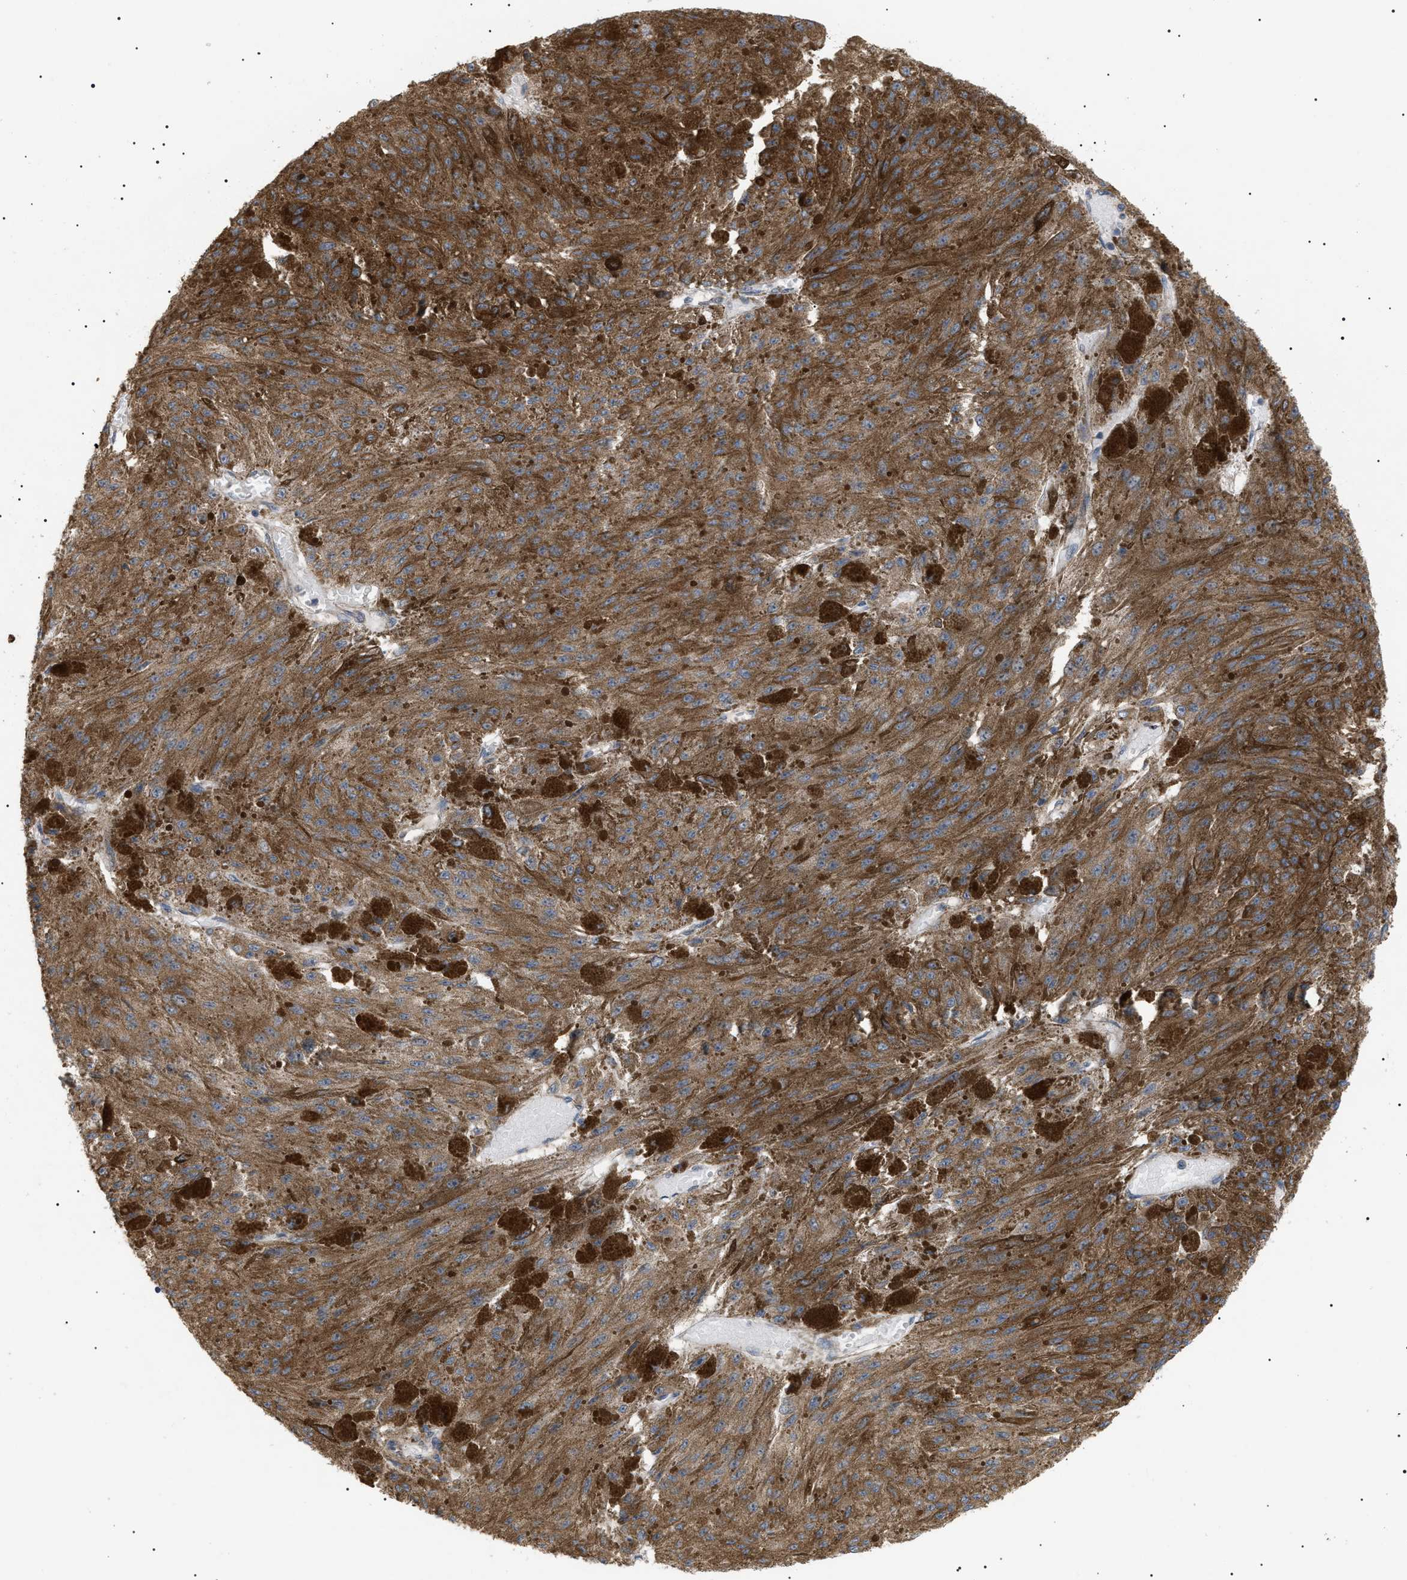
{"staining": {"intensity": "moderate", "quantity": ">75%", "location": "cytoplasmic/membranous"}, "tissue": "melanoma", "cell_type": "Tumor cells", "image_type": "cancer", "snomed": [{"axis": "morphology", "description": "Malignant melanoma, NOS"}, {"axis": "topography", "description": "Other"}], "caption": "Protein expression analysis of melanoma demonstrates moderate cytoplasmic/membranous staining in approximately >75% of tumor cells.", "gene": "IRS2", "patient": {"sex": "male", "age": 79}}